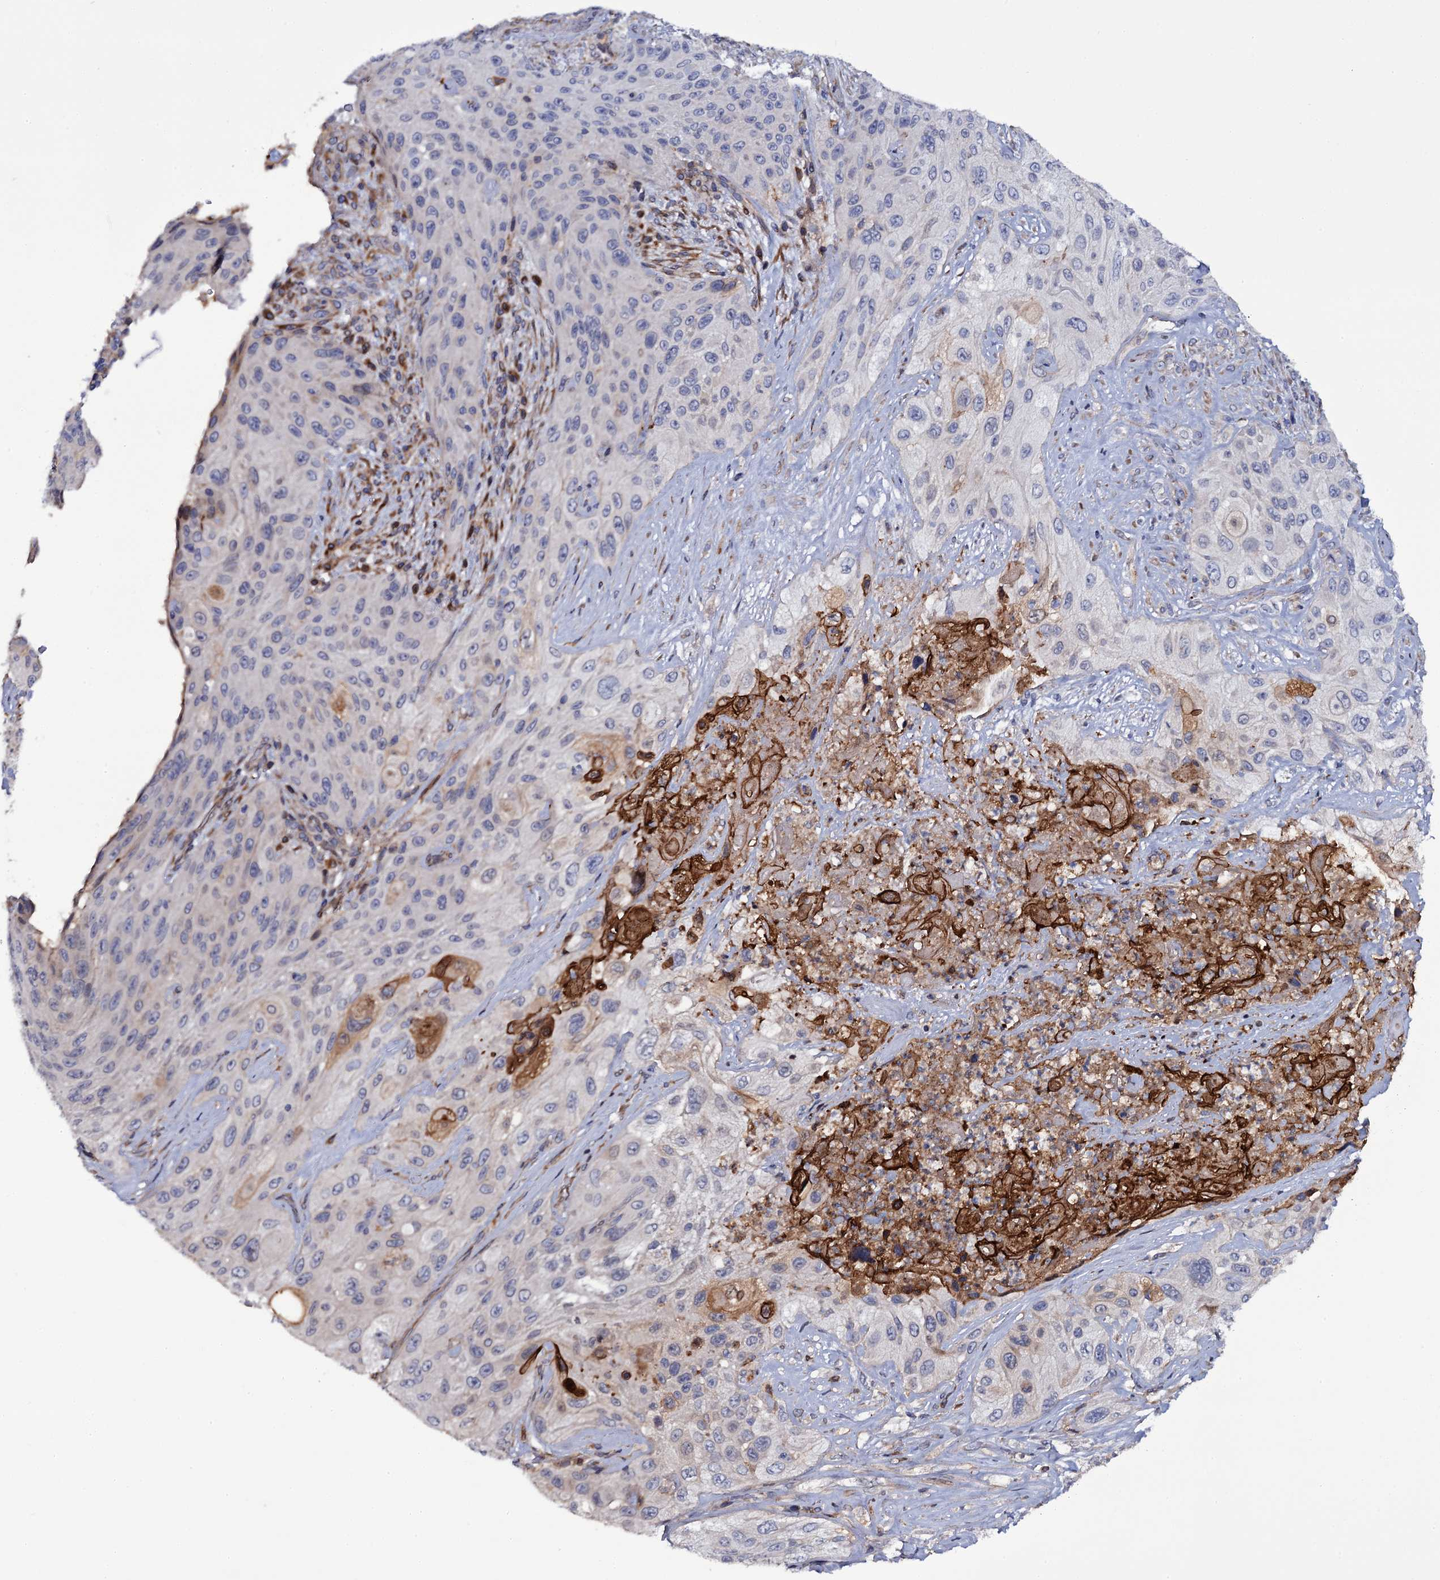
{"staining": {"intensity": "negative", "quantity": "none", "location": "none"}, "tissue": "cervical cancer", "cell_type": "Tumor cells", "image_type": "cancer", "snomed": [{"axis": "morphology", "description": "Squamous cell carcinoma, NOS"}, {"axis": "topography", "description": "Cervix"}], "caption": "This is an IHC image of human cervical cancer. There is no positivity in tumor cells.", "gene": "TTC23", "patient": {"sex": "female", "age": 42}}